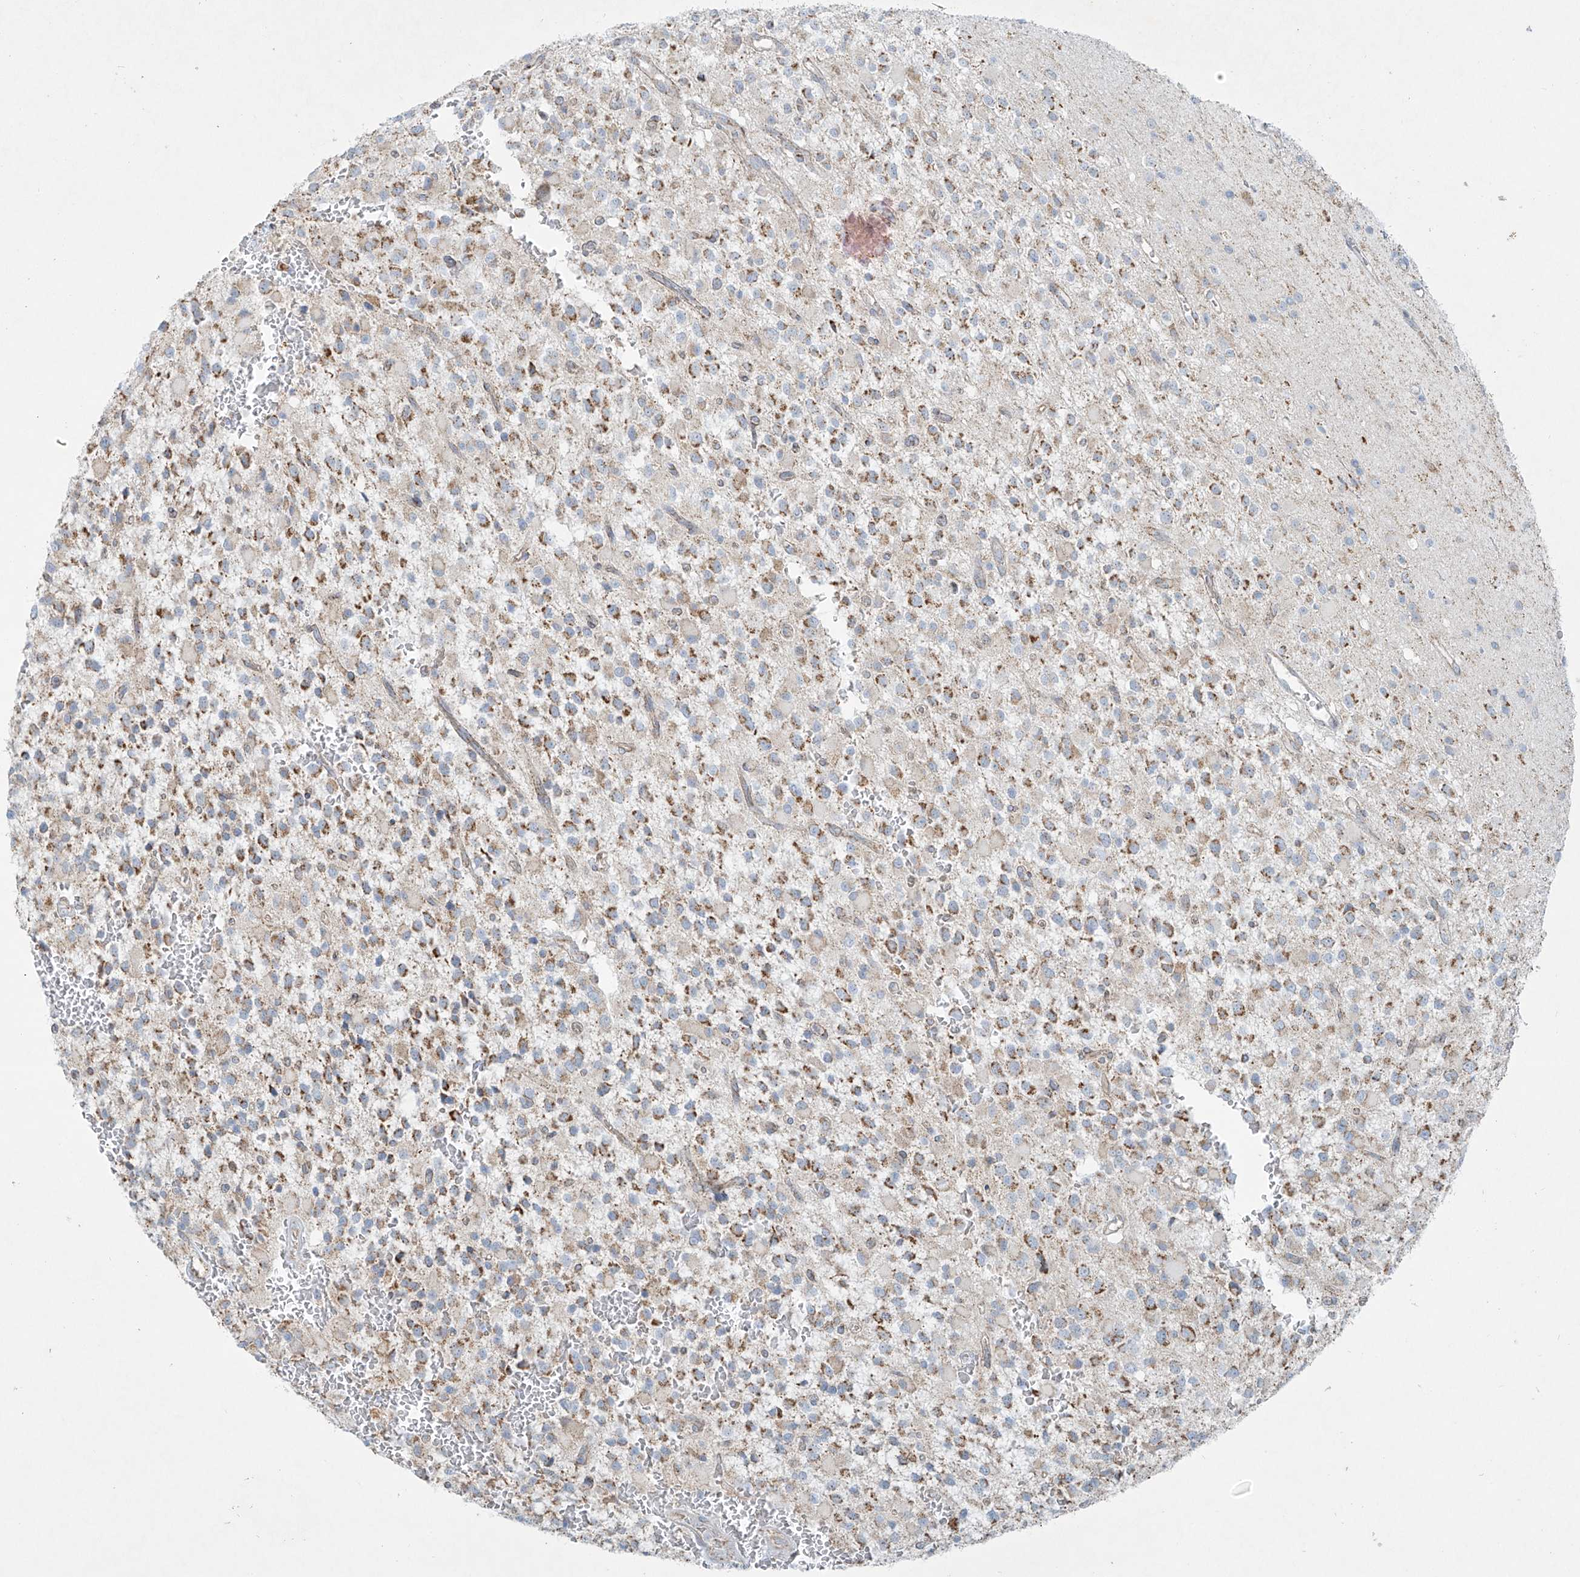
{"staining": {"intensity": "moderate", "quantity": "25%-75%", "location": "cytoplasmic/membranous"}, "tissue": "glioma", "cell_type": "Tumor cells", "image_type": "cancer", "snomed": [{"axis": "morphology", "description": "Glioma, malignant, High grade"}, {"axis": "topography", "description": "Brain"}], "caption": "Protein expression analysis of malignant glioma (high-grade) exhibits moderate cytoplasmic/membranous expression in approximately 25%-75% of tumor cells.", "gene": "SMDT1", "patient": {"sex": "male", "age": 34}}